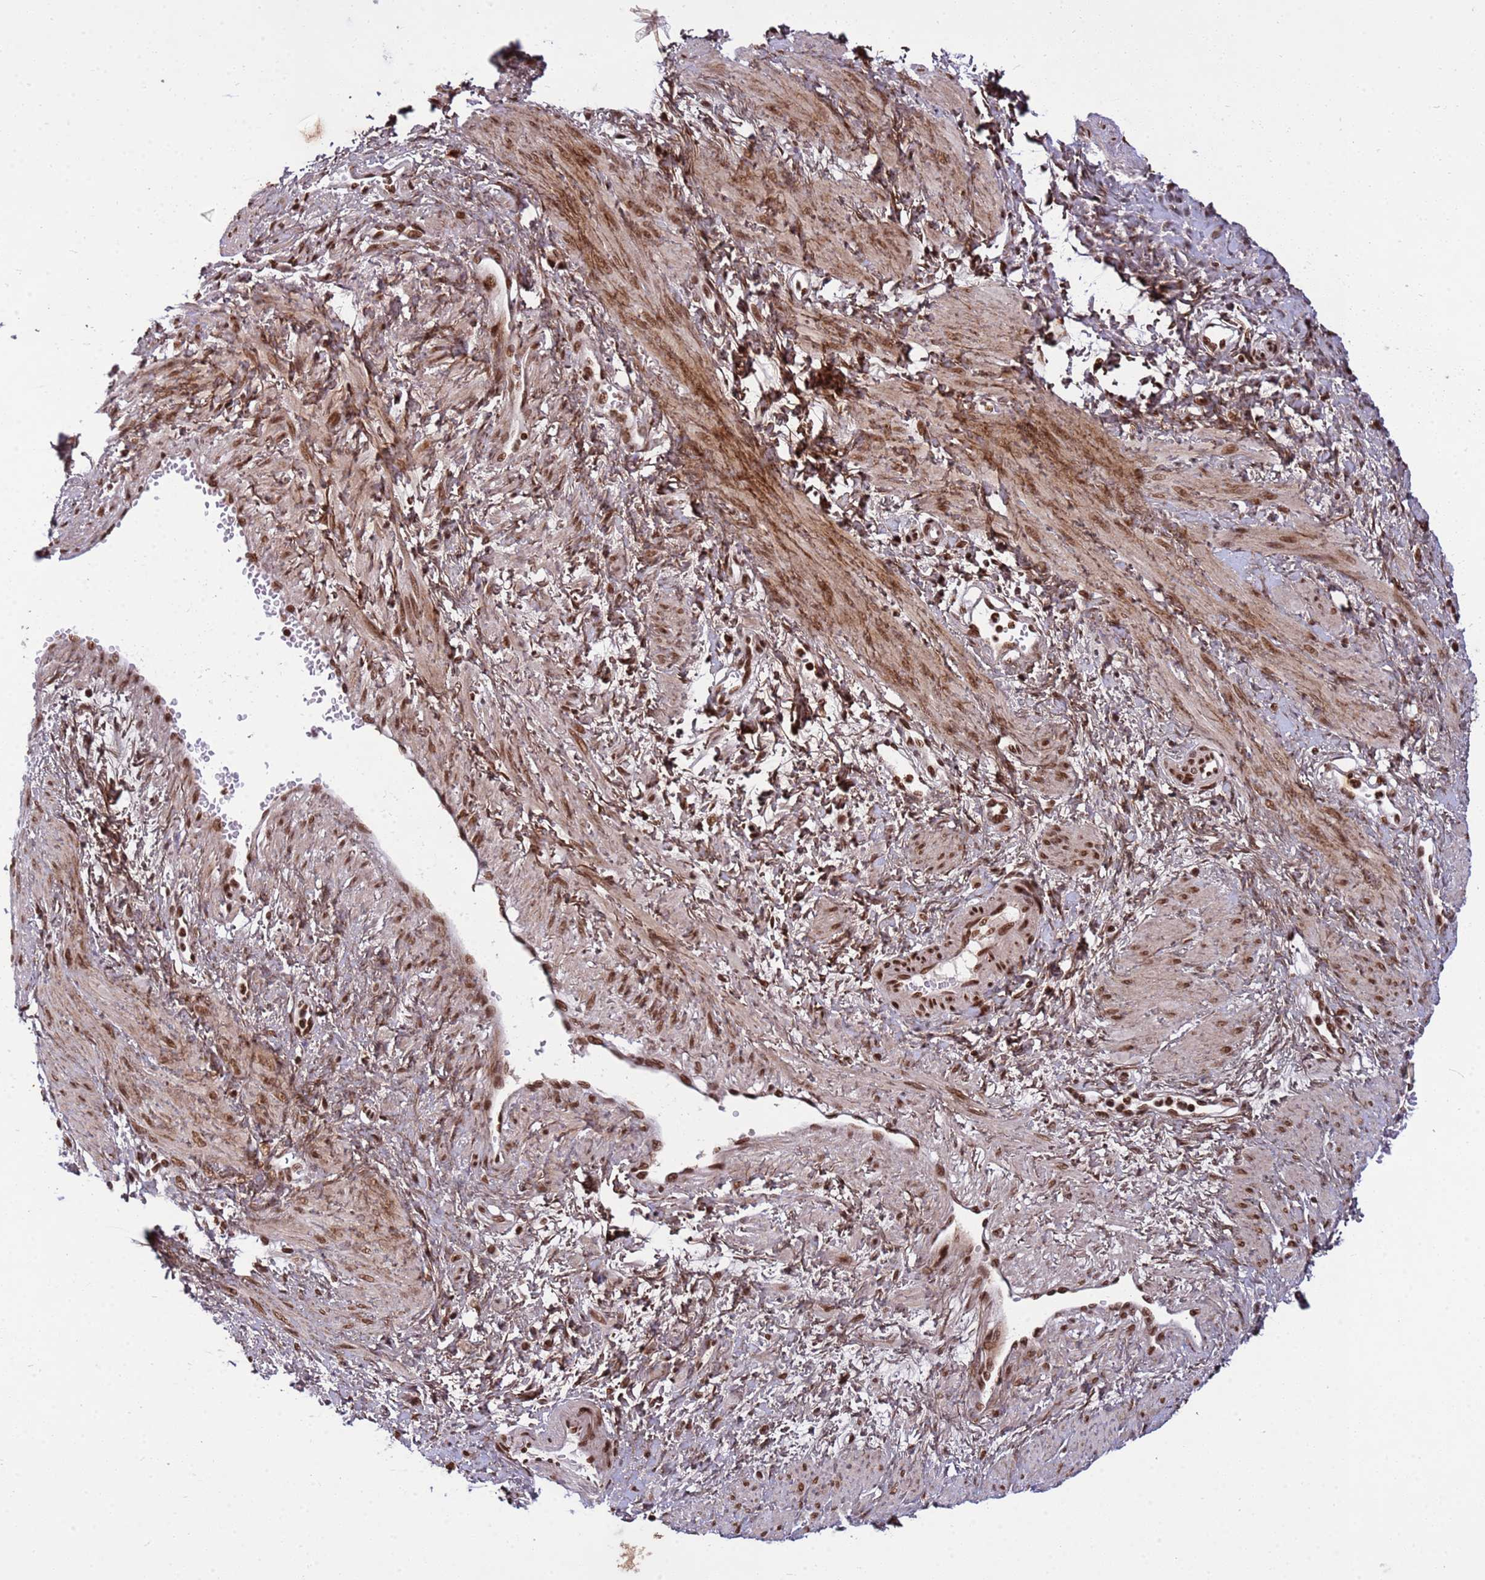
{"staining": {"intensity": "strong", "quantity": ">75%", "location": "nuclear"}, "tissue": "smooth muscle", "cell_type": "Smooth muscle cells", "image_type": "normal", "snomed": [{"axis": "morphology", "description": "Normal tissue, NOS"}, {"axis": "topography", "description": "Smooth muscle"}, {"axis": "topography", "description": "Uterus"}], "caption": "Smooth muscle stained with a brown dye exhibits strong nuclear positive staining in about >75% of smooth muscle cells.", "gene": "H3", "patient": {"sex": "female", "age": 39}}